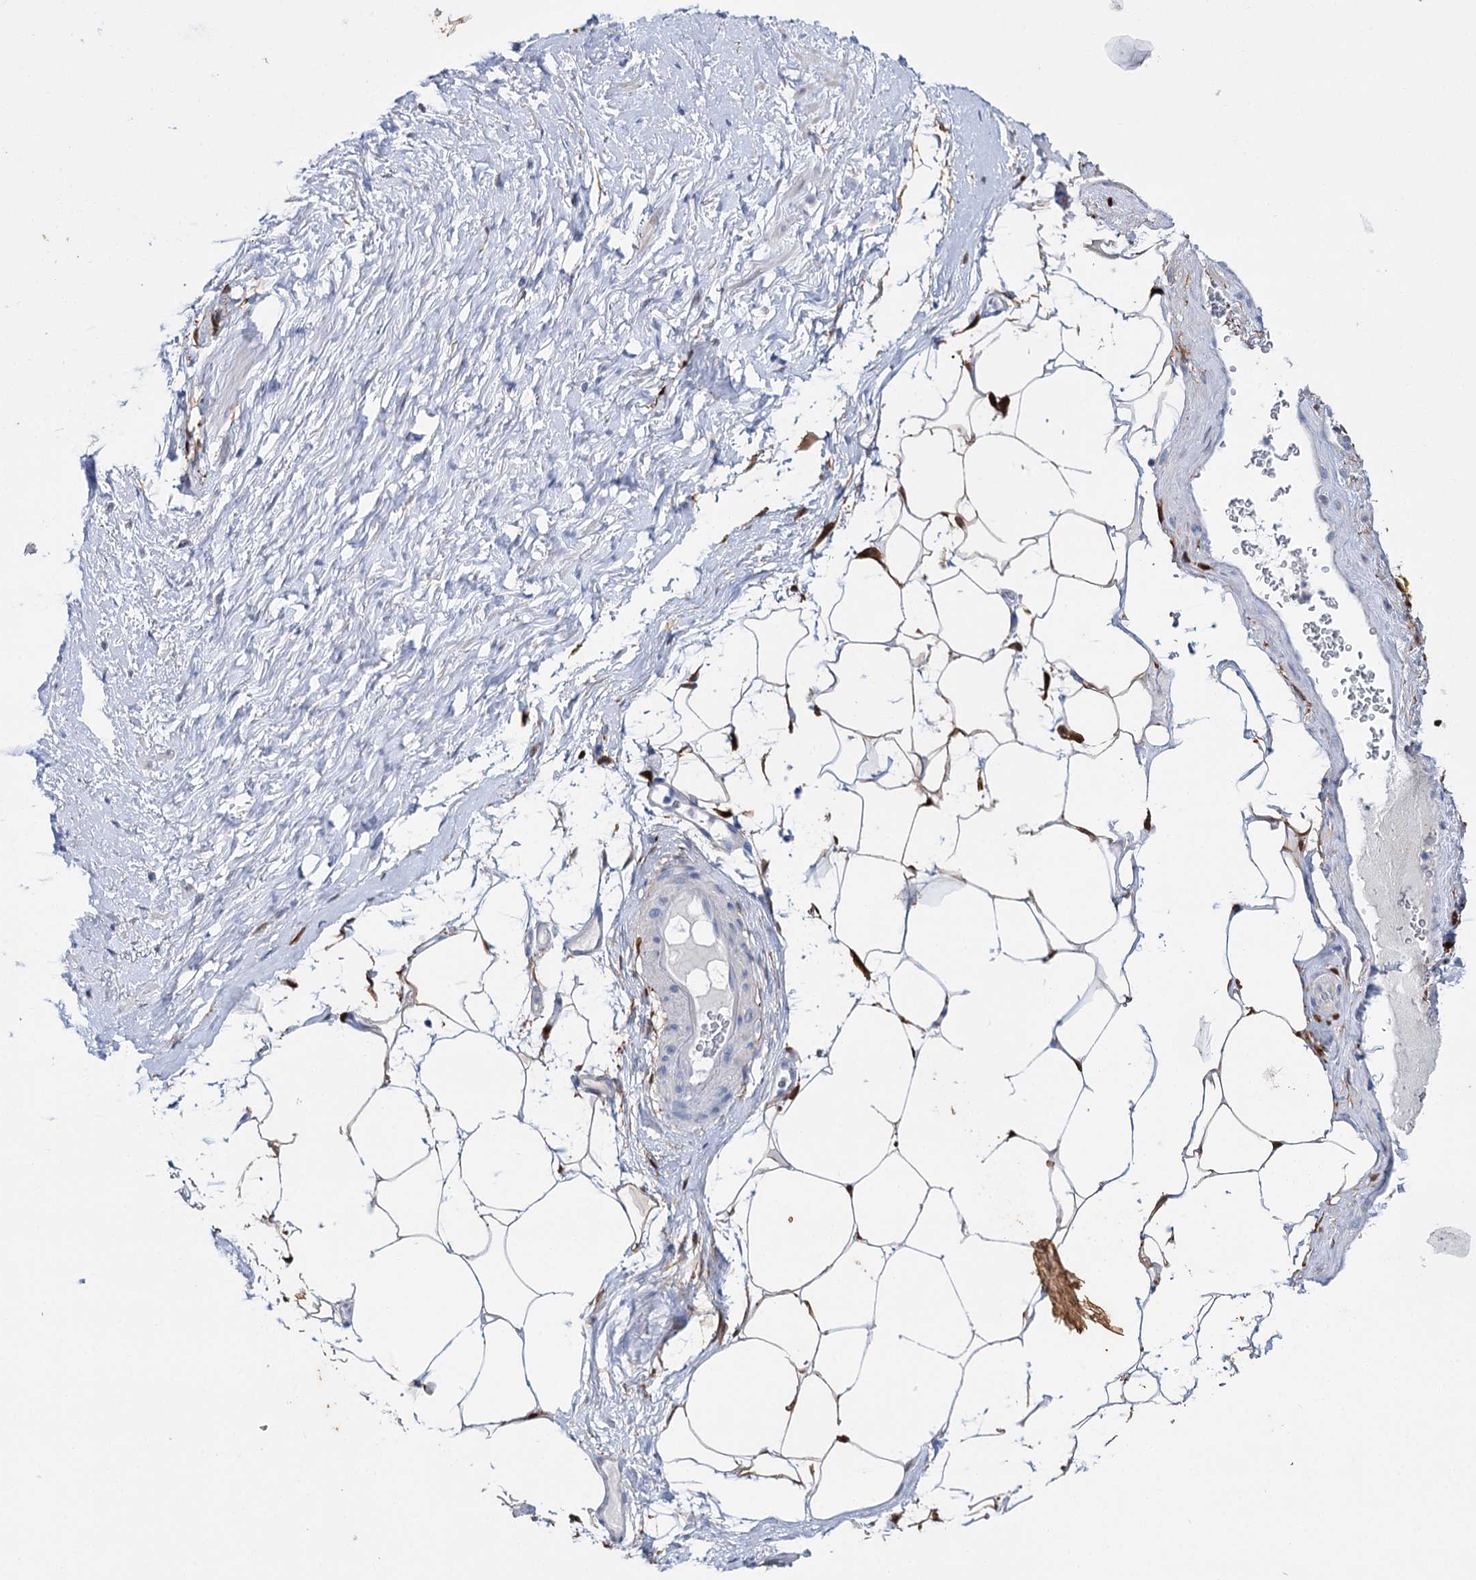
{"staining": {"intensity": "strong", "quantity": ">75%", "location": "cytoplasmic/membranous,nuclear"}, "tissue": "adipose tissue", "cell_type": "Adipocytes", "image_type": "normal", "snomed": [{"axis": "morphology", "description": "Normal tissue, NOS"}, {"axis": "morphology", "description": "Adenocarcinoma, Low grade"}, {"axis": "topography", "description": "Prostate"}, {"axis": "topography", "description": "Peripheral nerve tissue"}], "caption": "This is a micrograph of immunohistochemistry (IHC) staining of benign adipose tissue, which shows strong expression in the cytoplasmic/membranous,nuclear of adipocytes.", "gene": "LYZL4", "patient": {"sex": "male", "age": 63}}